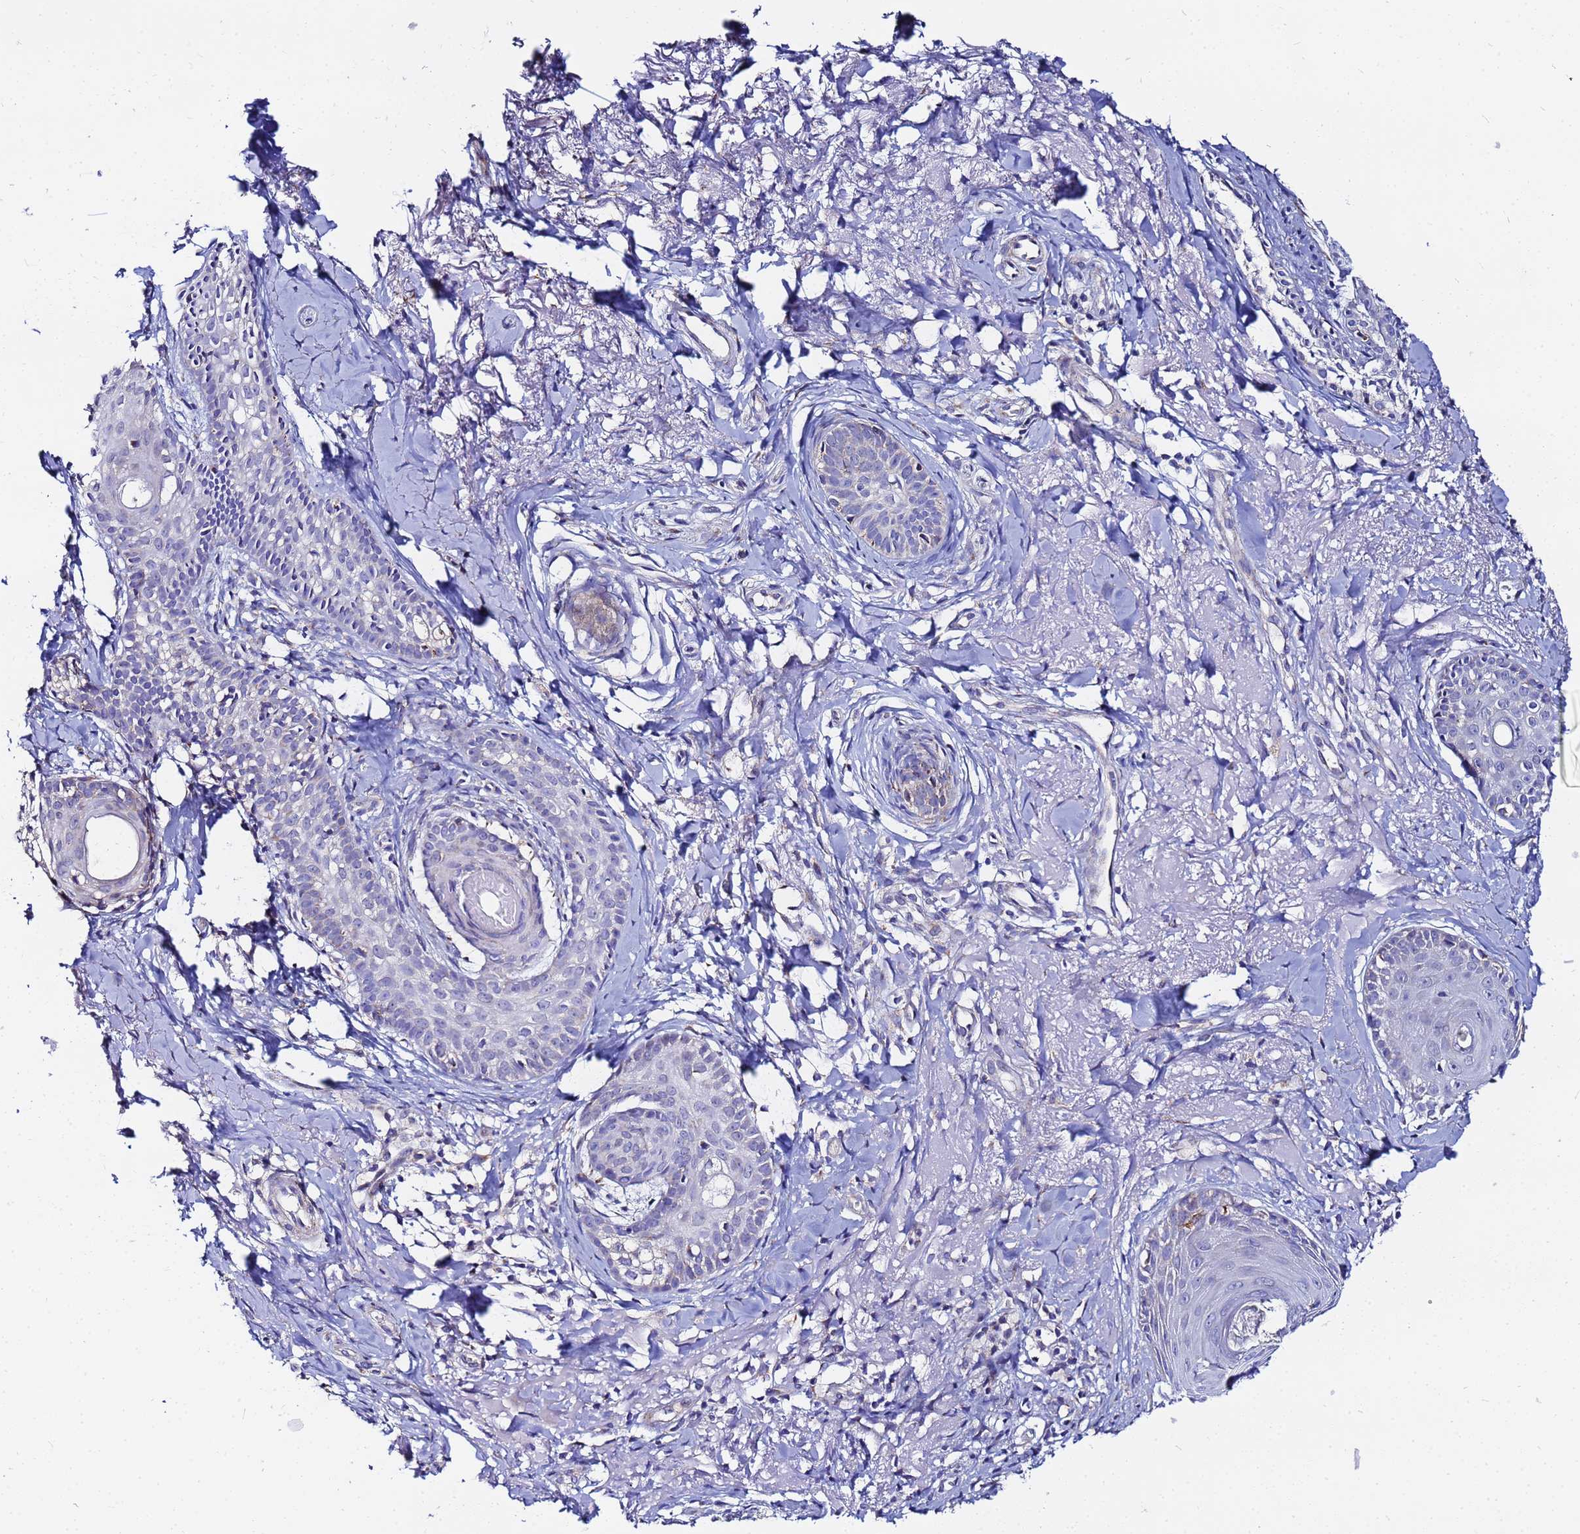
{"staining": {"intensity": "negative", "quantity": "none", "location": "none"}, "tissue": "skin cancer", "cell_type": "Tumor cells", "image_type": "cancer", "snomed": [{"axis": "morphology", "description": "Basal cell carcinoma"}, {"axis": "topography", "description": "Skin"}], "caption": "IHC micrograph of skin cancer (basal cell carcinoma) stained for a protein (brown), which demonstrates no positivity in tumor cells.", "gene": "FAHD2A", "patient": {"sex": "female", "age": 76}}